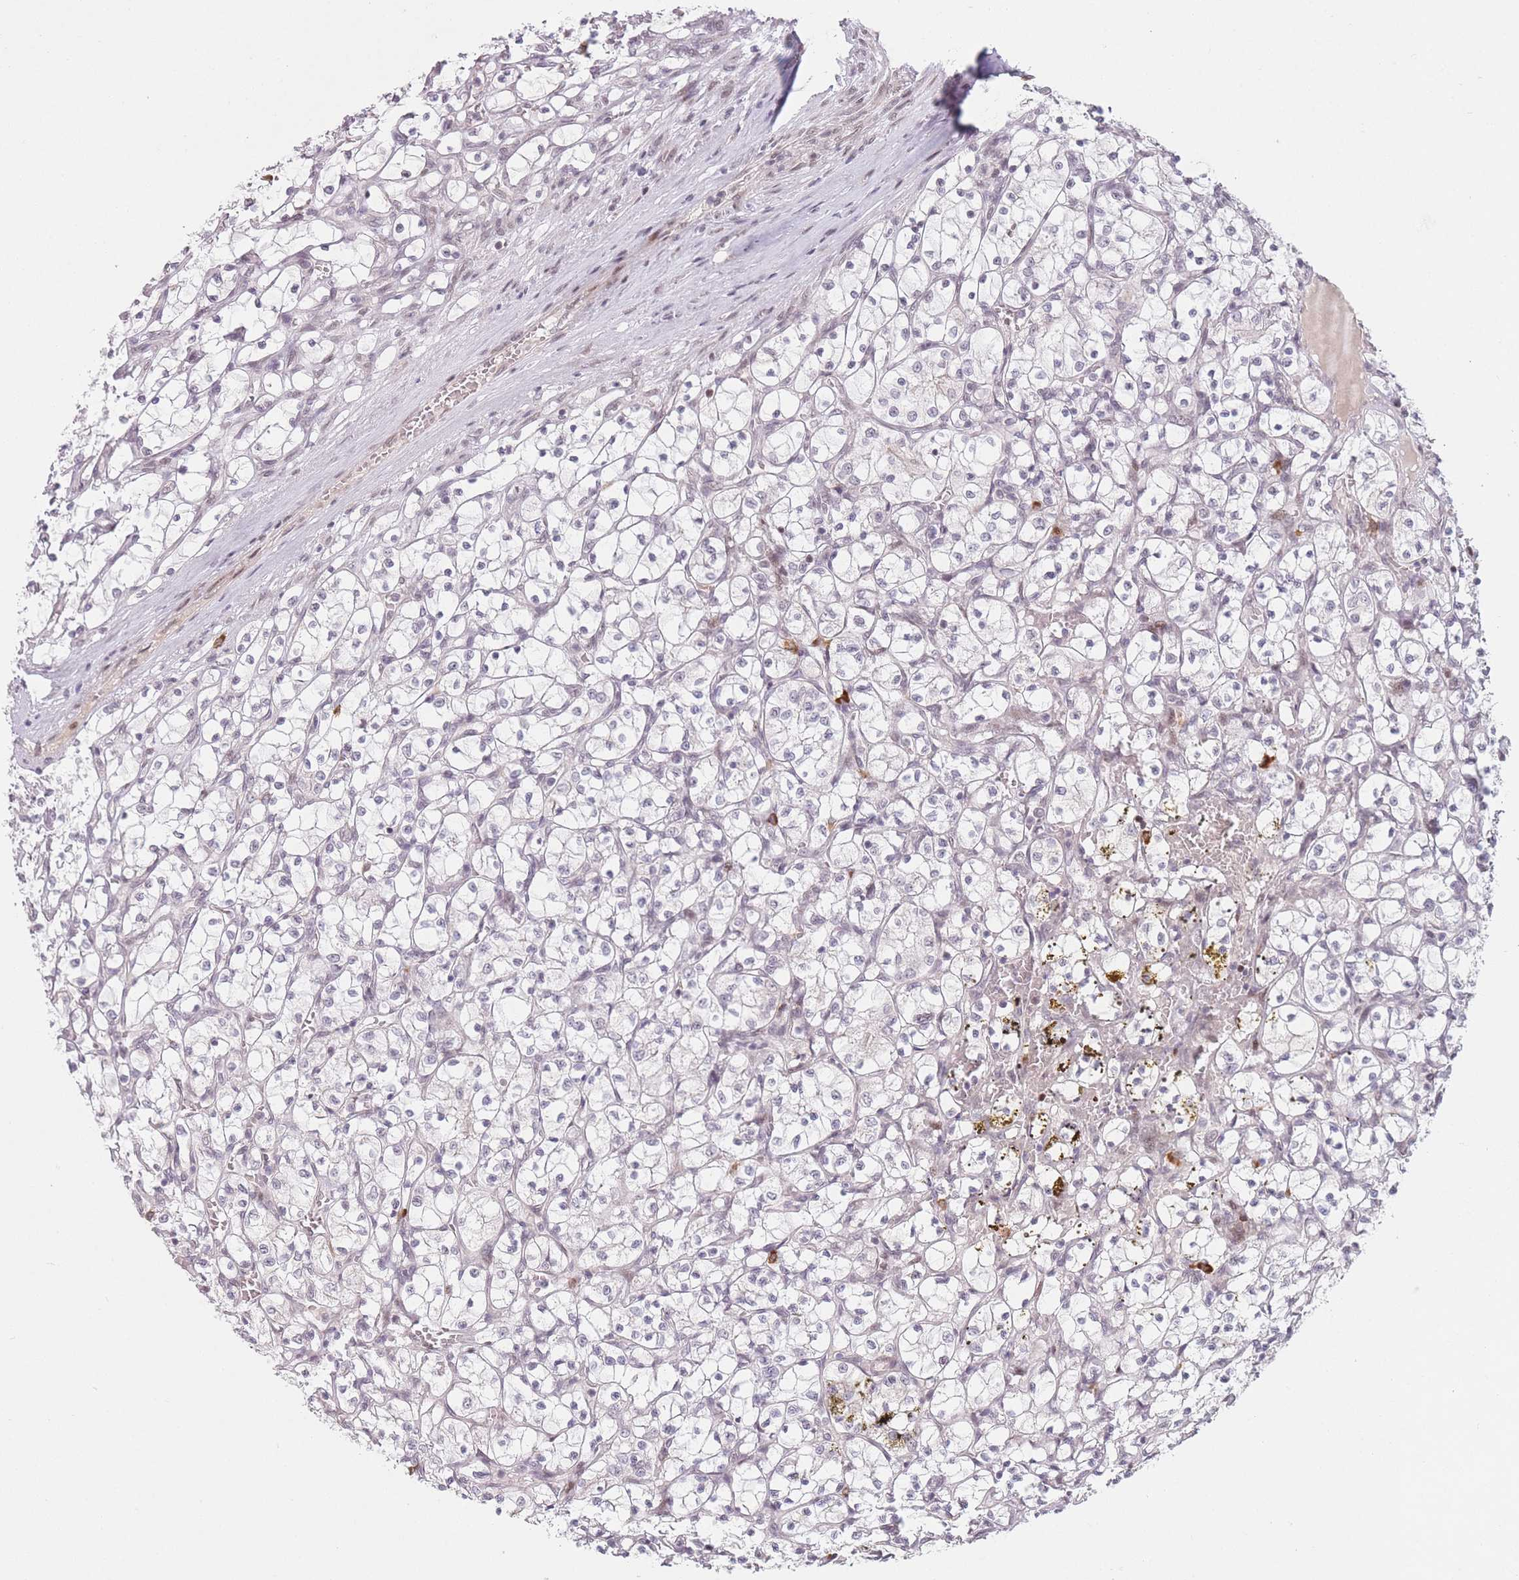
{"staining": {"intensity": "negative", "quantity": "none", "location": "none"}, "tissue": "renal cancer", "cell_type": "Tumor cells", "image_type": "cancer", "snomed": [{"axis": "morphology", "description": "Adenocarcinoma, NOS"}, {"axis": "topography", "description": "Kidney"}], "caption": "IHC image of human renal cancer (adenocarcinoma) stained for a protein (brown), which shows no positivity in tumor cells.", "gene": "SUPT6H", "patient": {"sex": "female", "age": 69}}